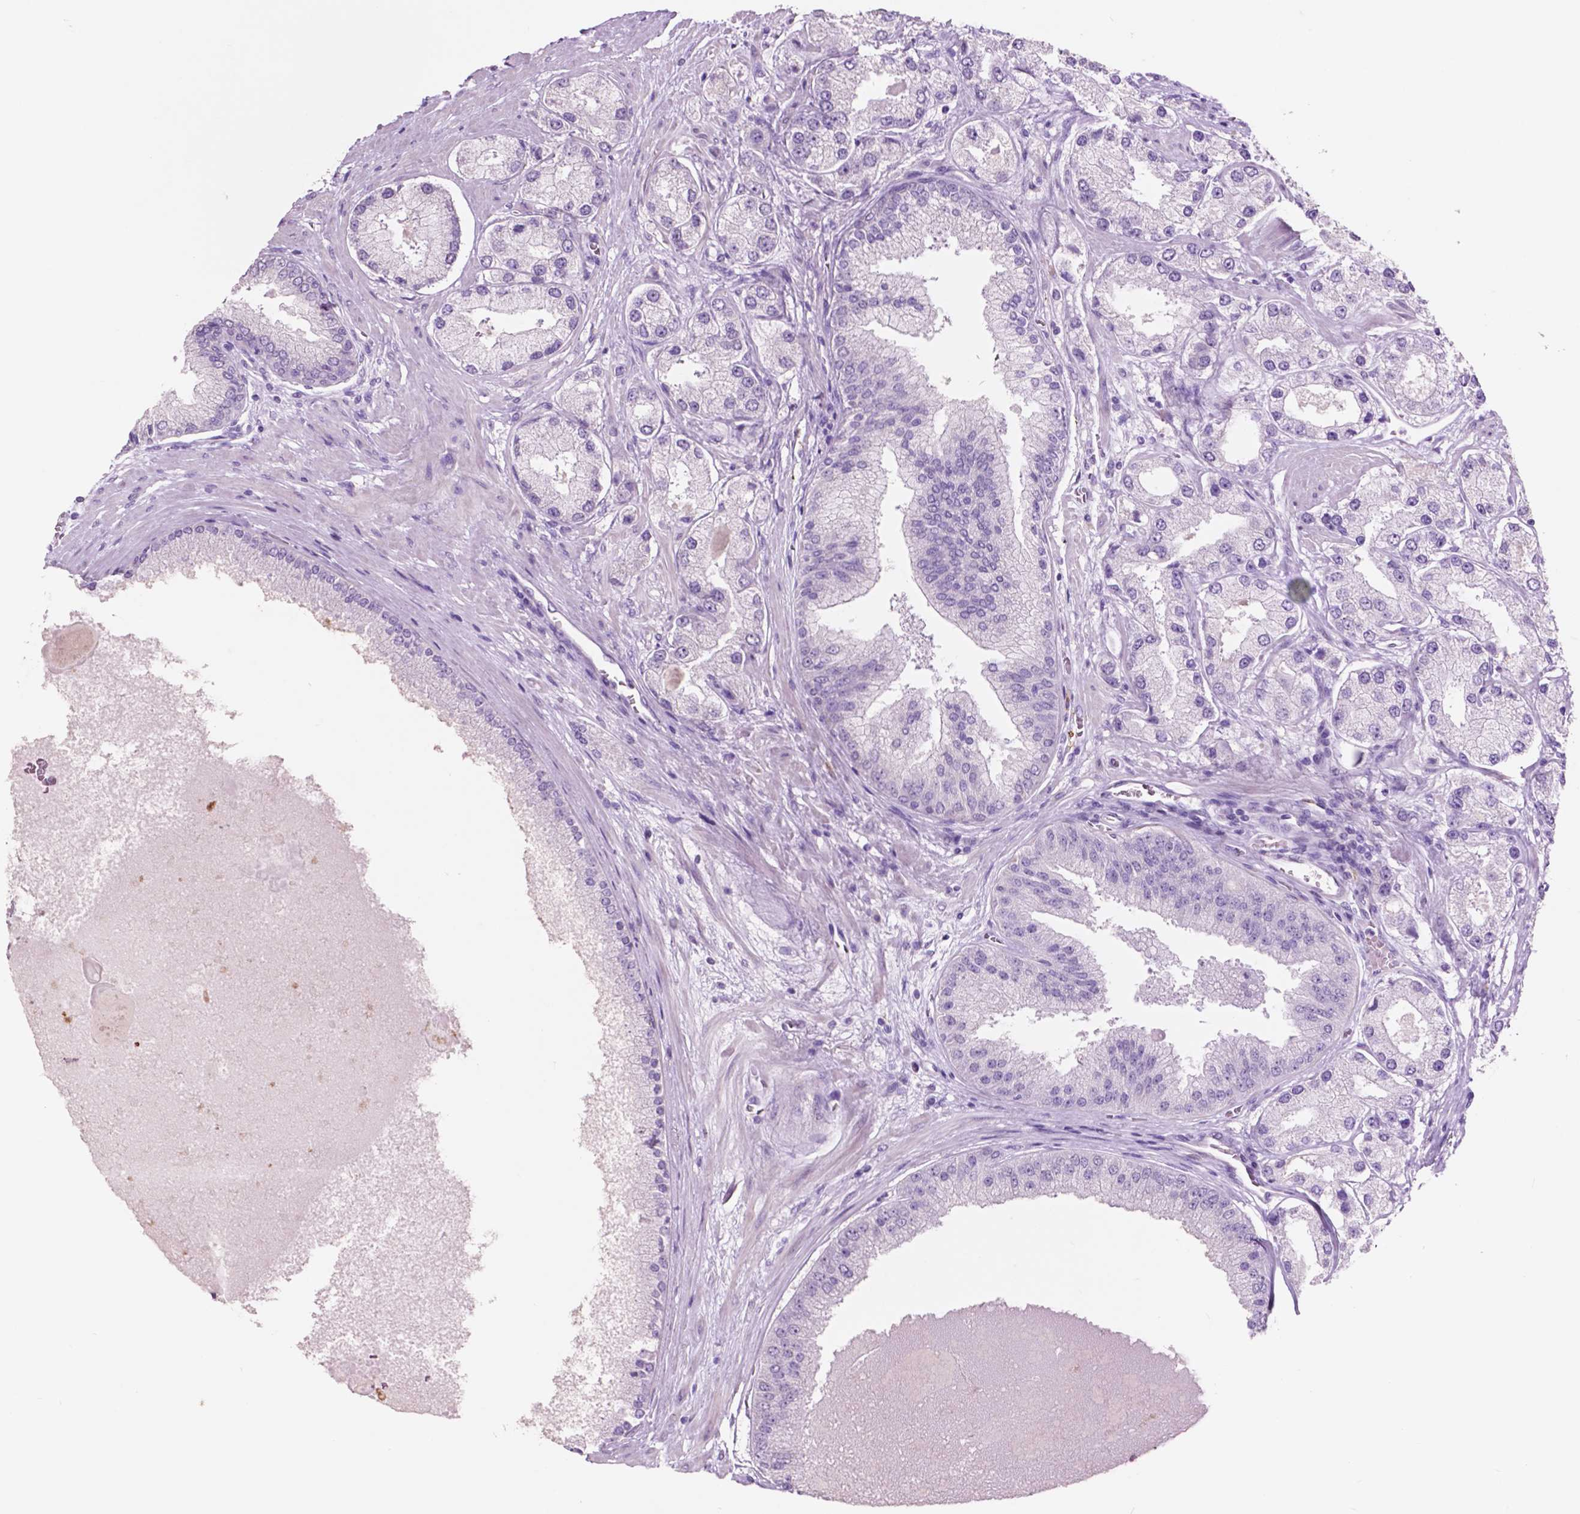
{"staining": {"intensity": "negative", "quantity": "none", "location": "none"}, "tissue": "prostate cancer", "cell_type": "Tumor cells", "image_type": "cancer", "snomed": [{"axis": "morphology", "description": "Adenocarcinoma, High grade"}, {"axis": "topography", "description": "Prostate"}], "caption": "Prostate cancer stained for a protein using IHC displays no expression tumor cells.", "gene": "IDO1", "patient": {"sex": "male", "age": 67}}